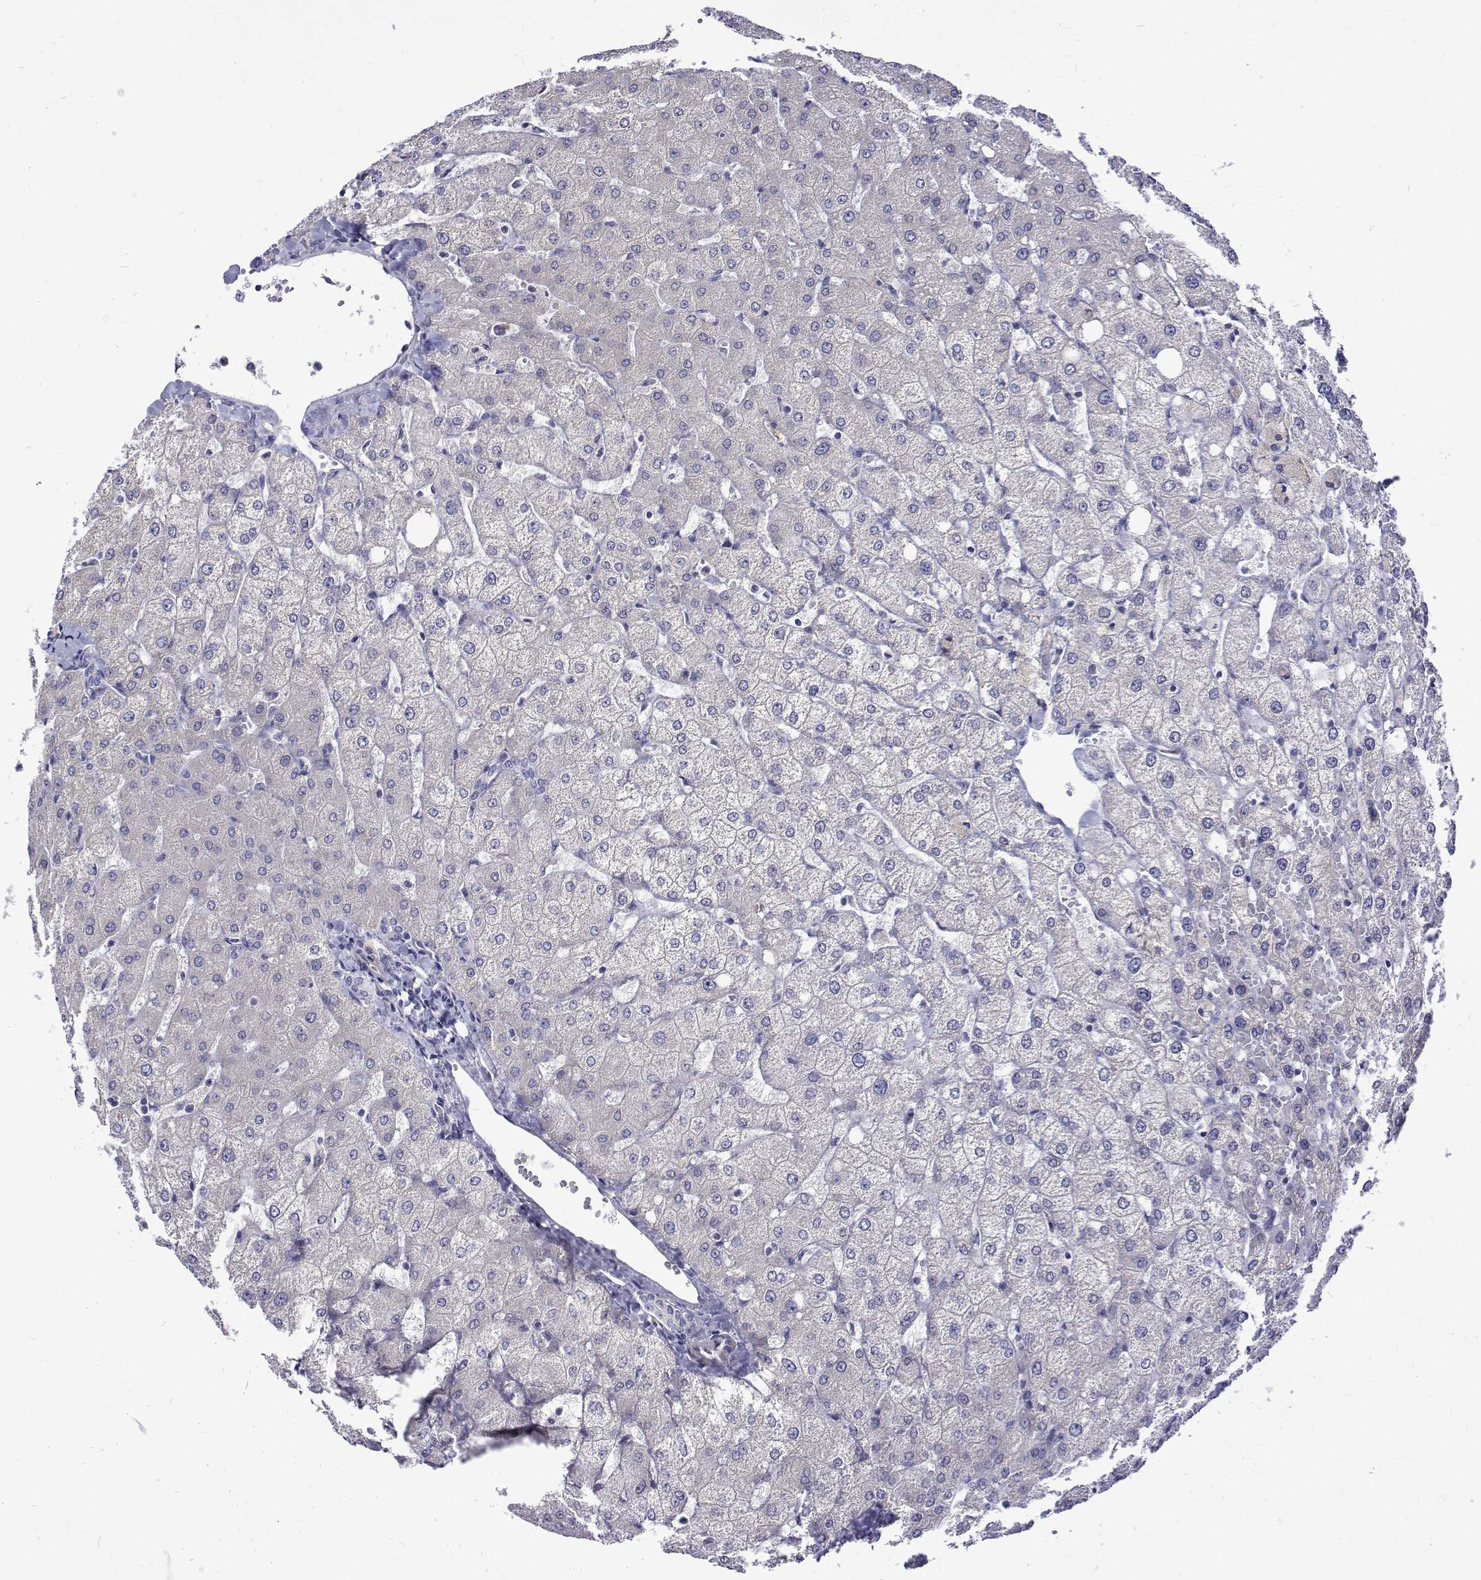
{"staining": {"intensity": "negative", "quantity": "none", "location": "none"}, "tissue": "liver", "cell_type": "Cholangiocytes", "image_type": "normal", "snomed": [{"axis": "morphology", "description": "Normal tissue, NOS"}, {"axis": "topography", "description": "Liver"}], "caption": "This micrograph is of unremarkable liver stained with immunohistochemistry (IHC) to label a protein in brown with the nuclei are counter-stained blue. There is no staining in cholangiocytes. (Brightfield microscopy of DAB (3,3'-diaminobenzidine) IHC at high magnification).", "gene": "PADI1", "patient": {"sex": "female", "age": 54}}